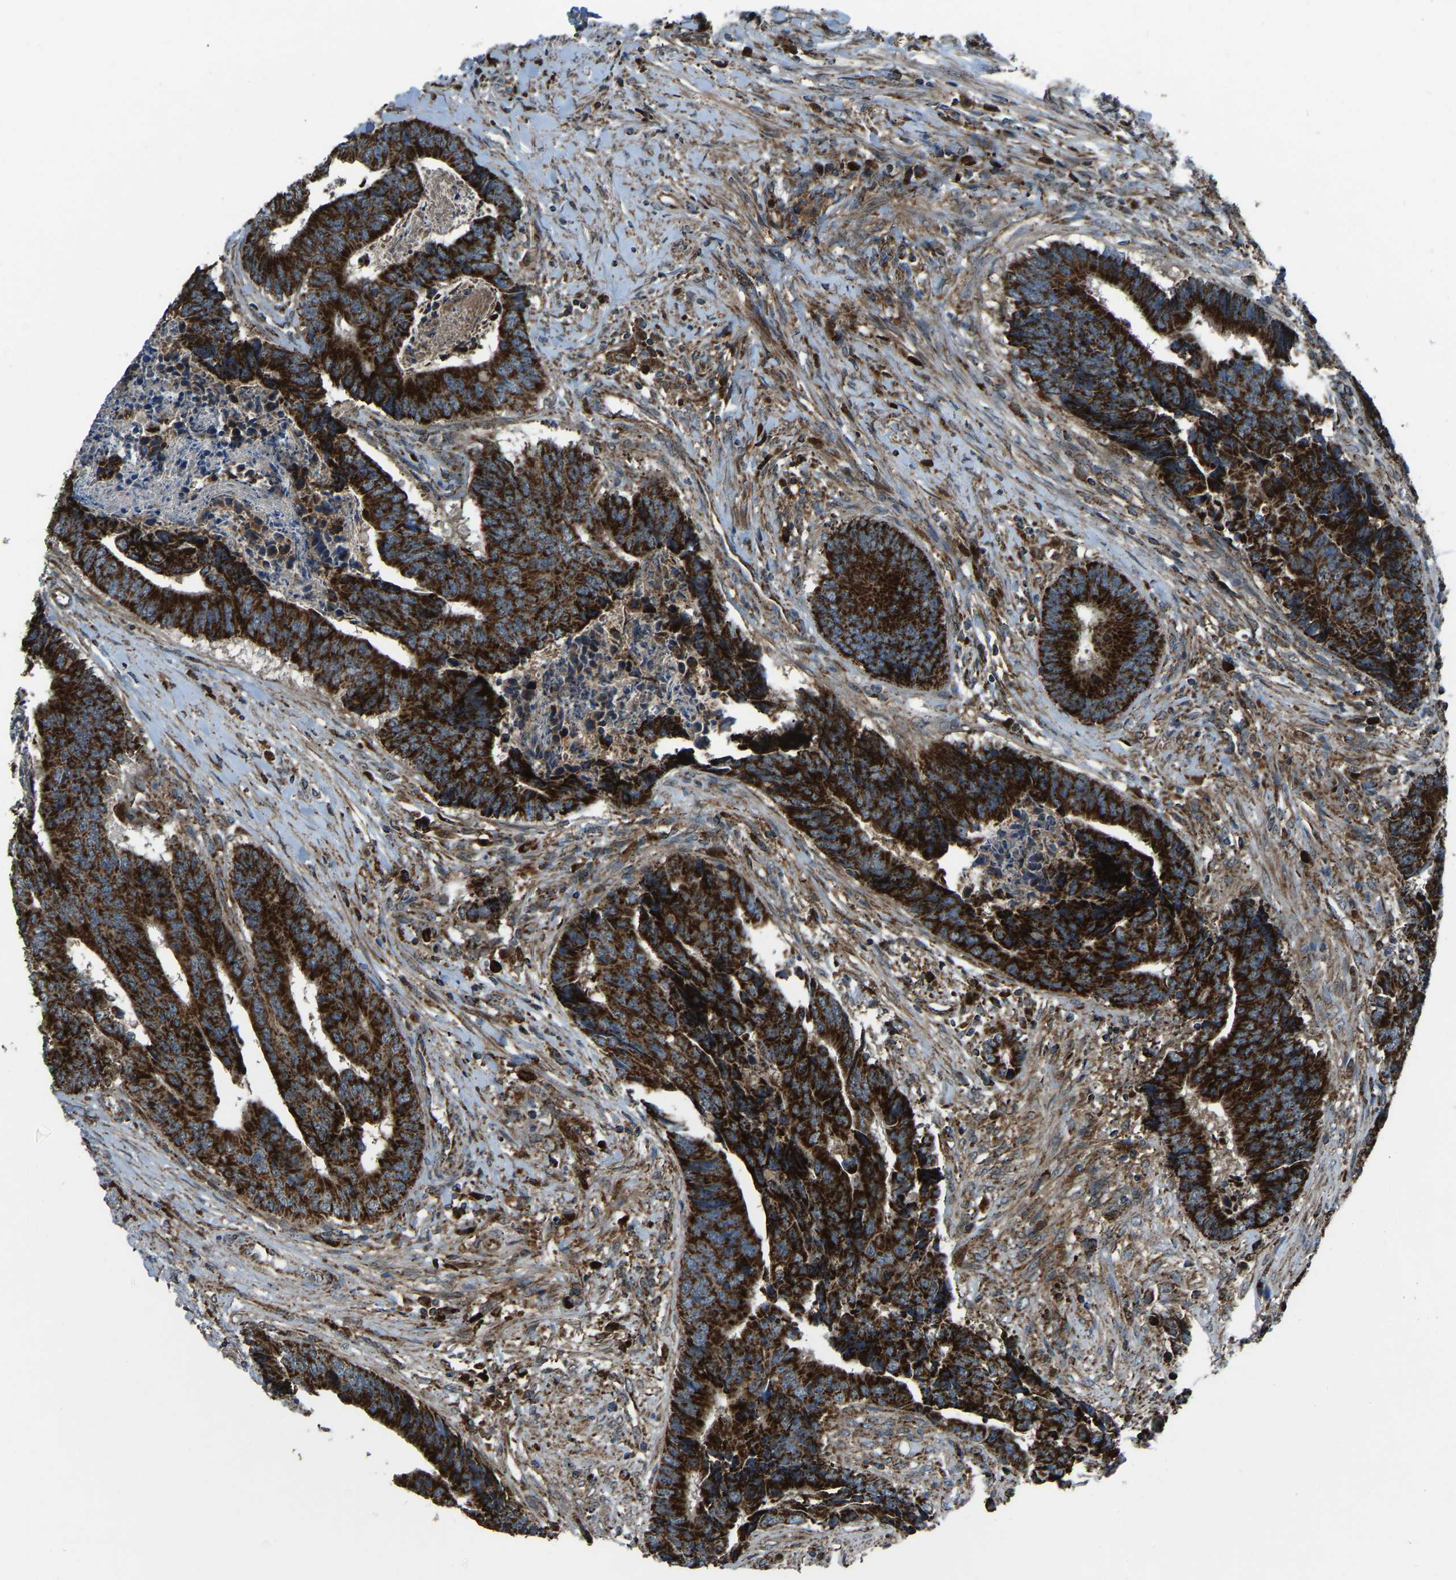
{"staining": {"intensity": "strong", "quantity": ">75%", "location": "cytoplasmic/membranous"}, "tissue": "colorectal cancer", "cell_type": "Tumor cells", "image_type": "cancer", "snomed": [{"axis": "morphology", "description": "Adenocarcinoma, NOS"}, {"axis": "topography", "description": "Rectum"}], "caption": "Tumor cells display strong cytoplasmic/membranous expression in about >75% of cells in colorectal adenocarcinoma.", "gene": "AKR1A1", "patient": {"sex": "male", "age": 84}}